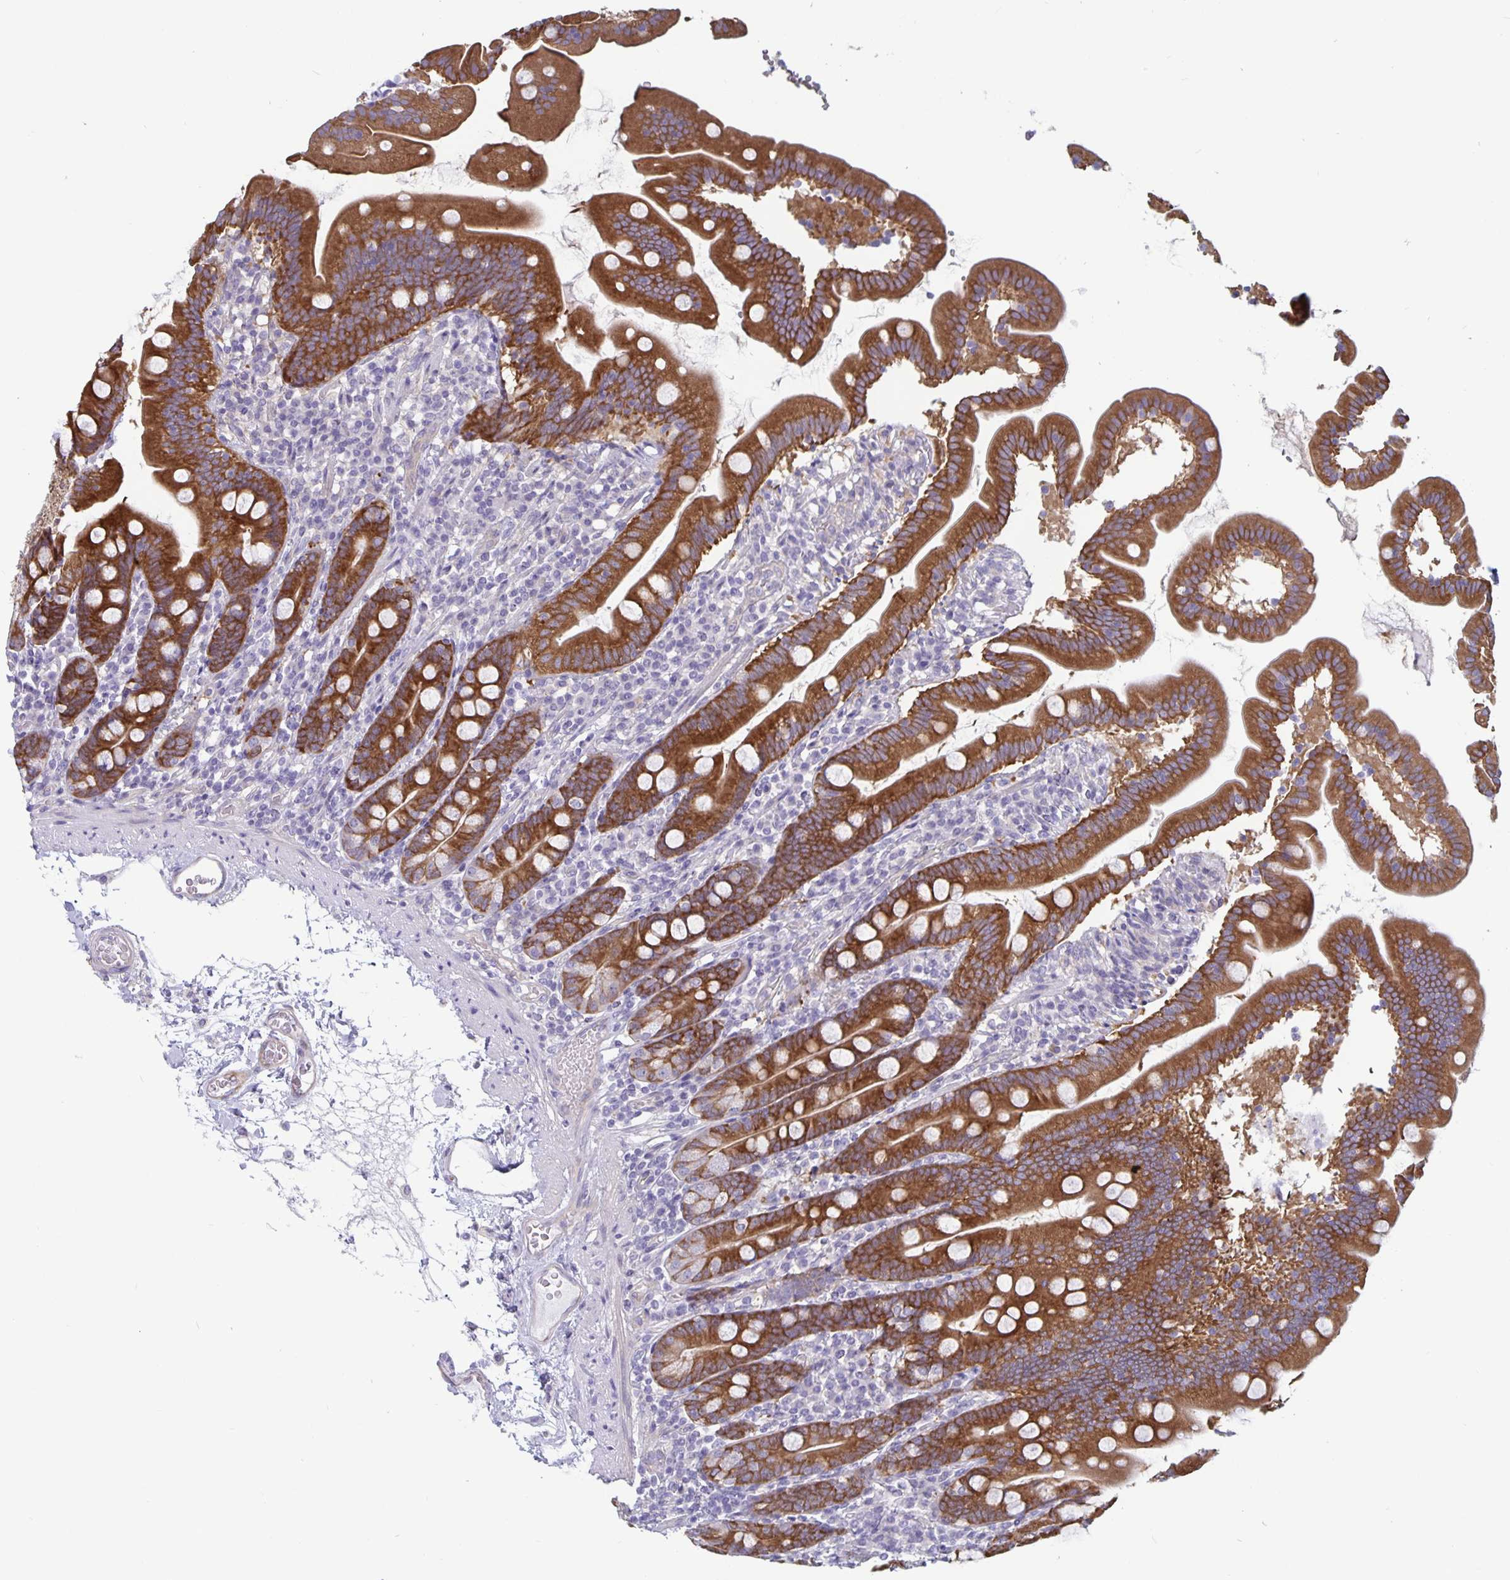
{"staining": {"intensity": "strong", "quantity": ">75%", "location": "cytoplasmic/membranous"}, "tissue": "duodenum", "cell_type": "Glandular cells", "image_type": "normal", "snomed": [{"axis": "morphology", "description": "Normal tissue, NOS"}, {"axis": "topography", "description": "Duodenum"}], "caption": "Immunohistochemical staining of unremarkable duodenum reveals >75% levels of strong cytoplasmic/membranous protein staining in about >75% of glandular cells. (brown staining indicates protein expression, while blue staining denotes nuclei).", "gene": "PLCB3", "patient": {"sex": "female", "age": 67}}